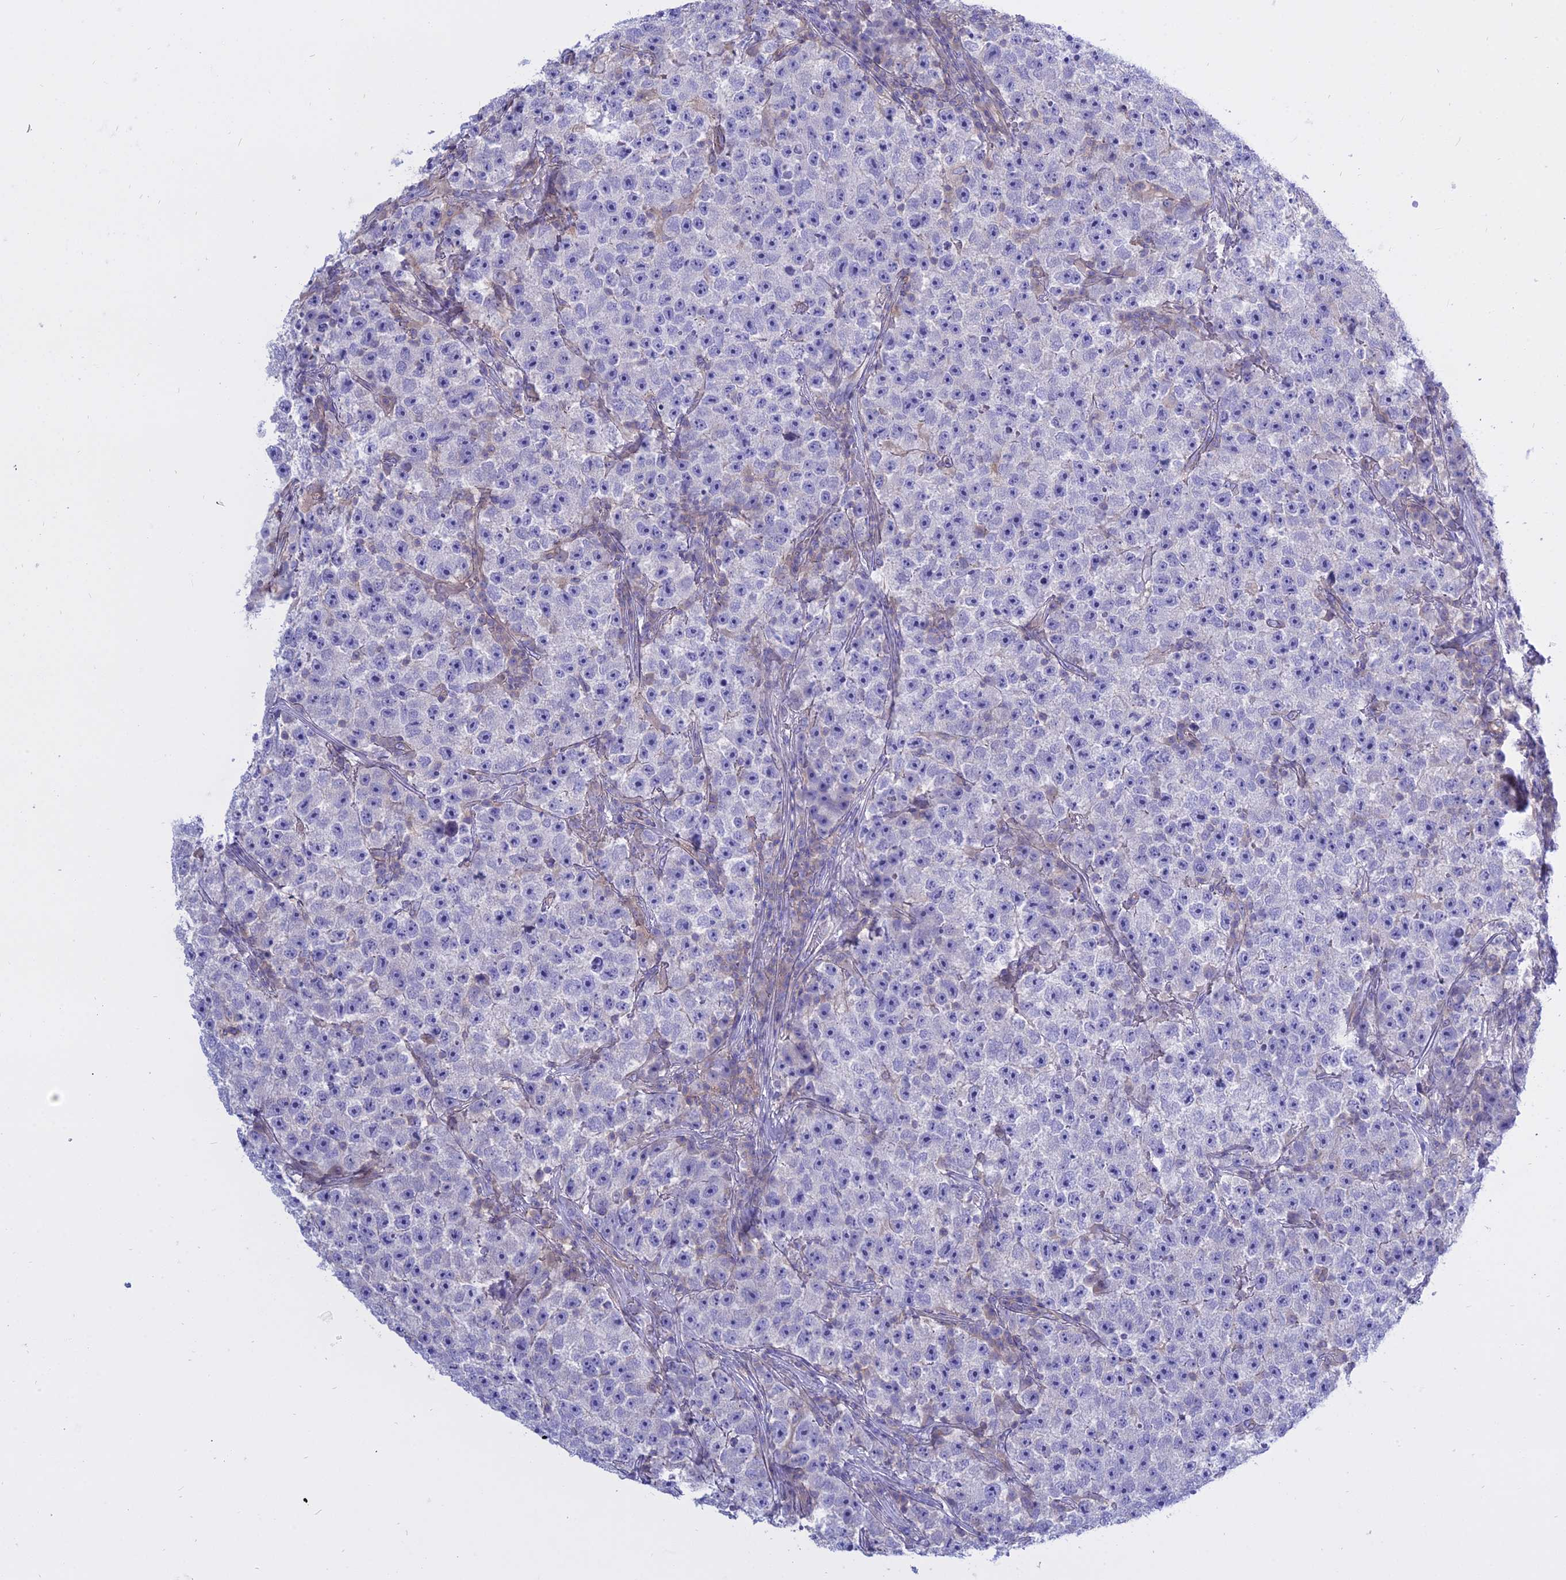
{"staining": {"intensity": "negative", "quantity": "none", "location": "none"}, "tissue": "testis cancer", "cell_type": "Tumor cells", "image_type": "cancer", "snomed": [{"axis": "morphology", "description": "Seminoma, NOS"}, {"axis": "topography", "description": "Testis"}], "caption": "High power microscopy image of an immunohistochemistry histopathology image of seminoma (testis), revealing no significant expression in tumor cells.", "gene": "AHCYL1", "patient": {"sex": "male", "age": 22}}